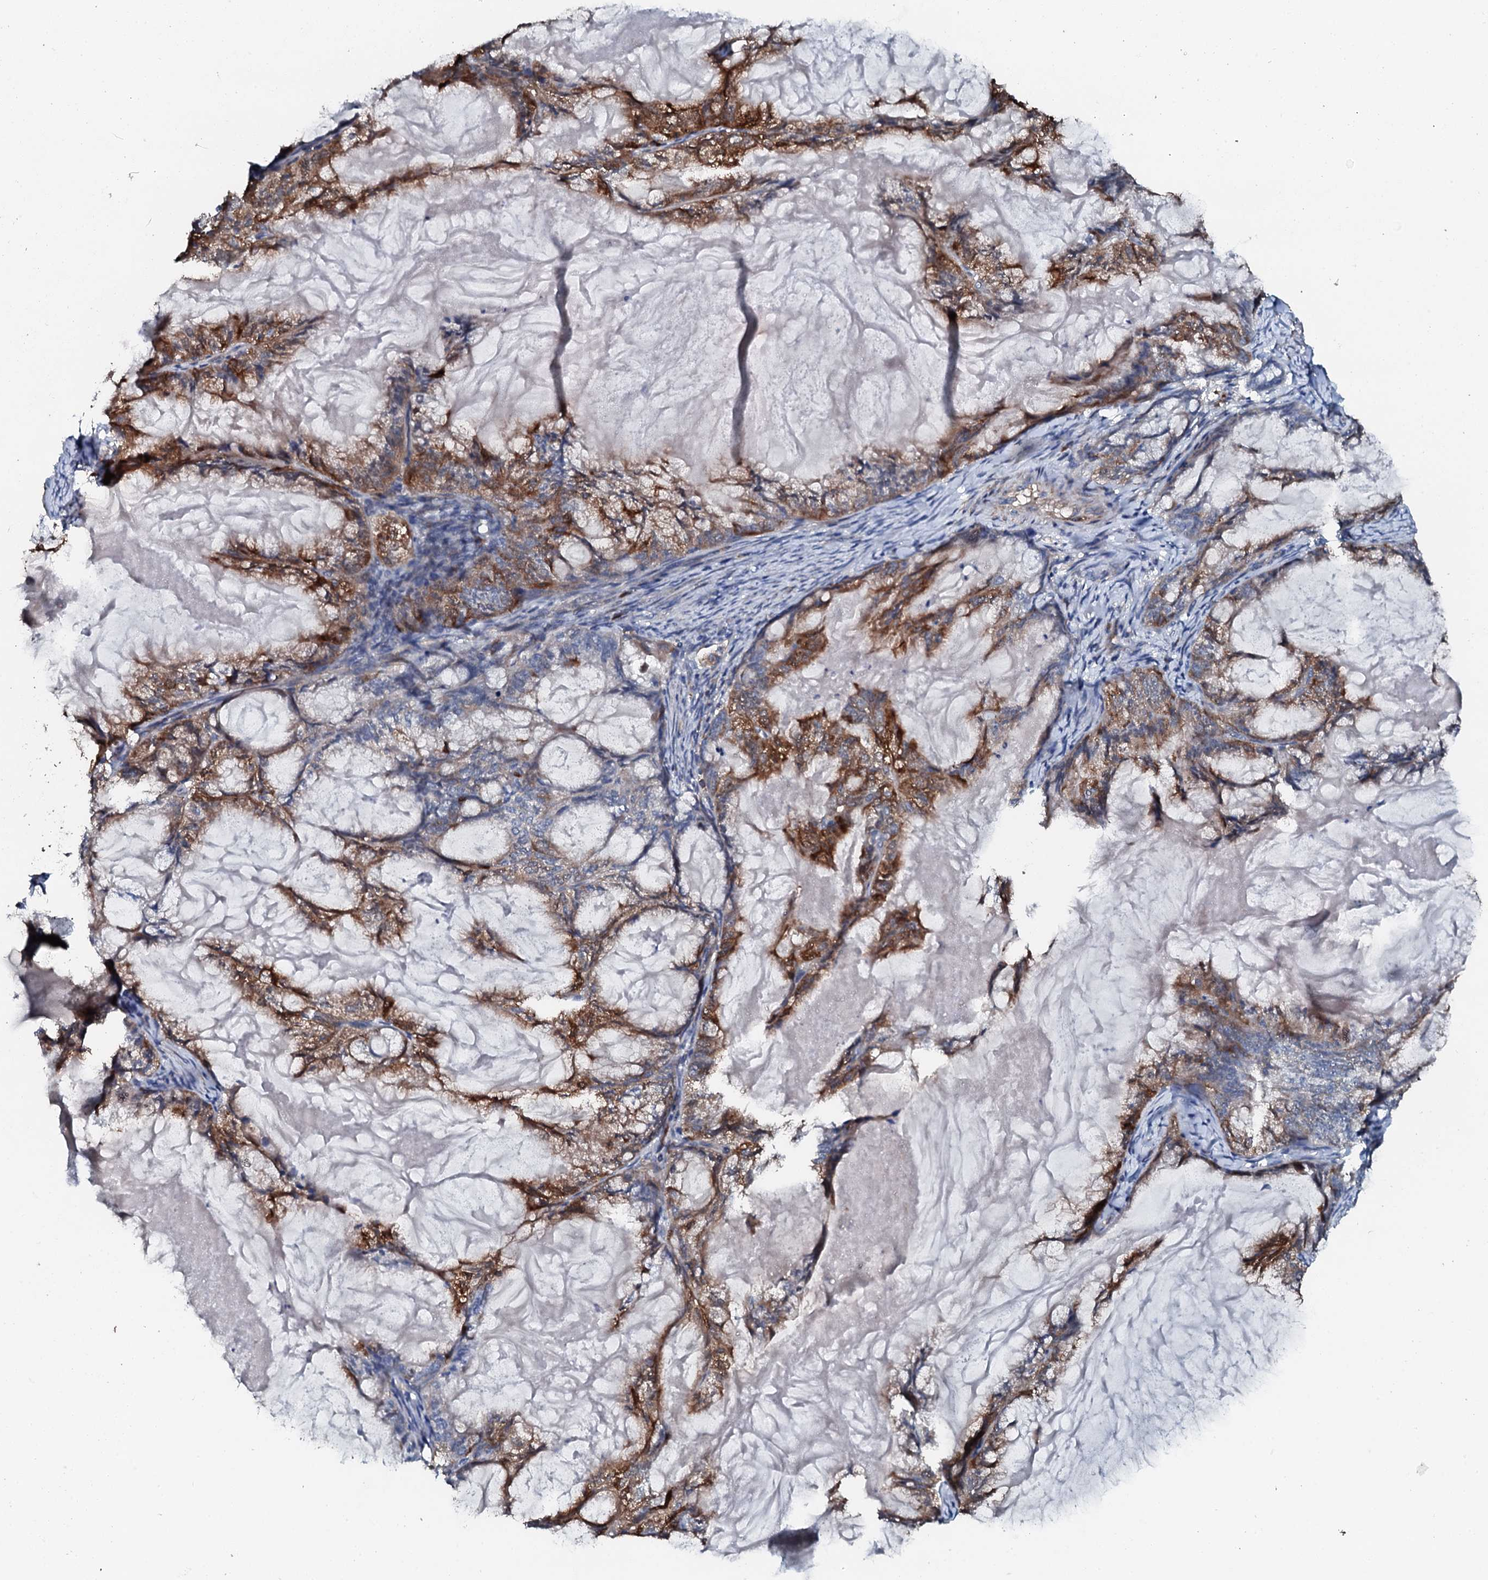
{"staining": {"intensity": "strong", "quantity": ">75%", "location": "cytoplasmic/membranous"}, "tissue": "endometrial cancer", "cell_type": "Tumor cells", "image_type": "cancer", "snomed": [{"axis": "morphology", "description": "Adenocarcinoma, NOS"}, {"axis": "topography", "description": "Endometrium"}], "caption": "Strong cytoplasmic/membranous staining is identified in approximately >75% of tumor cells in endometrial cancer (adenocarcinoma).", "gene": "GFOD2", "patient": {"sex": "female", "age": 86}}